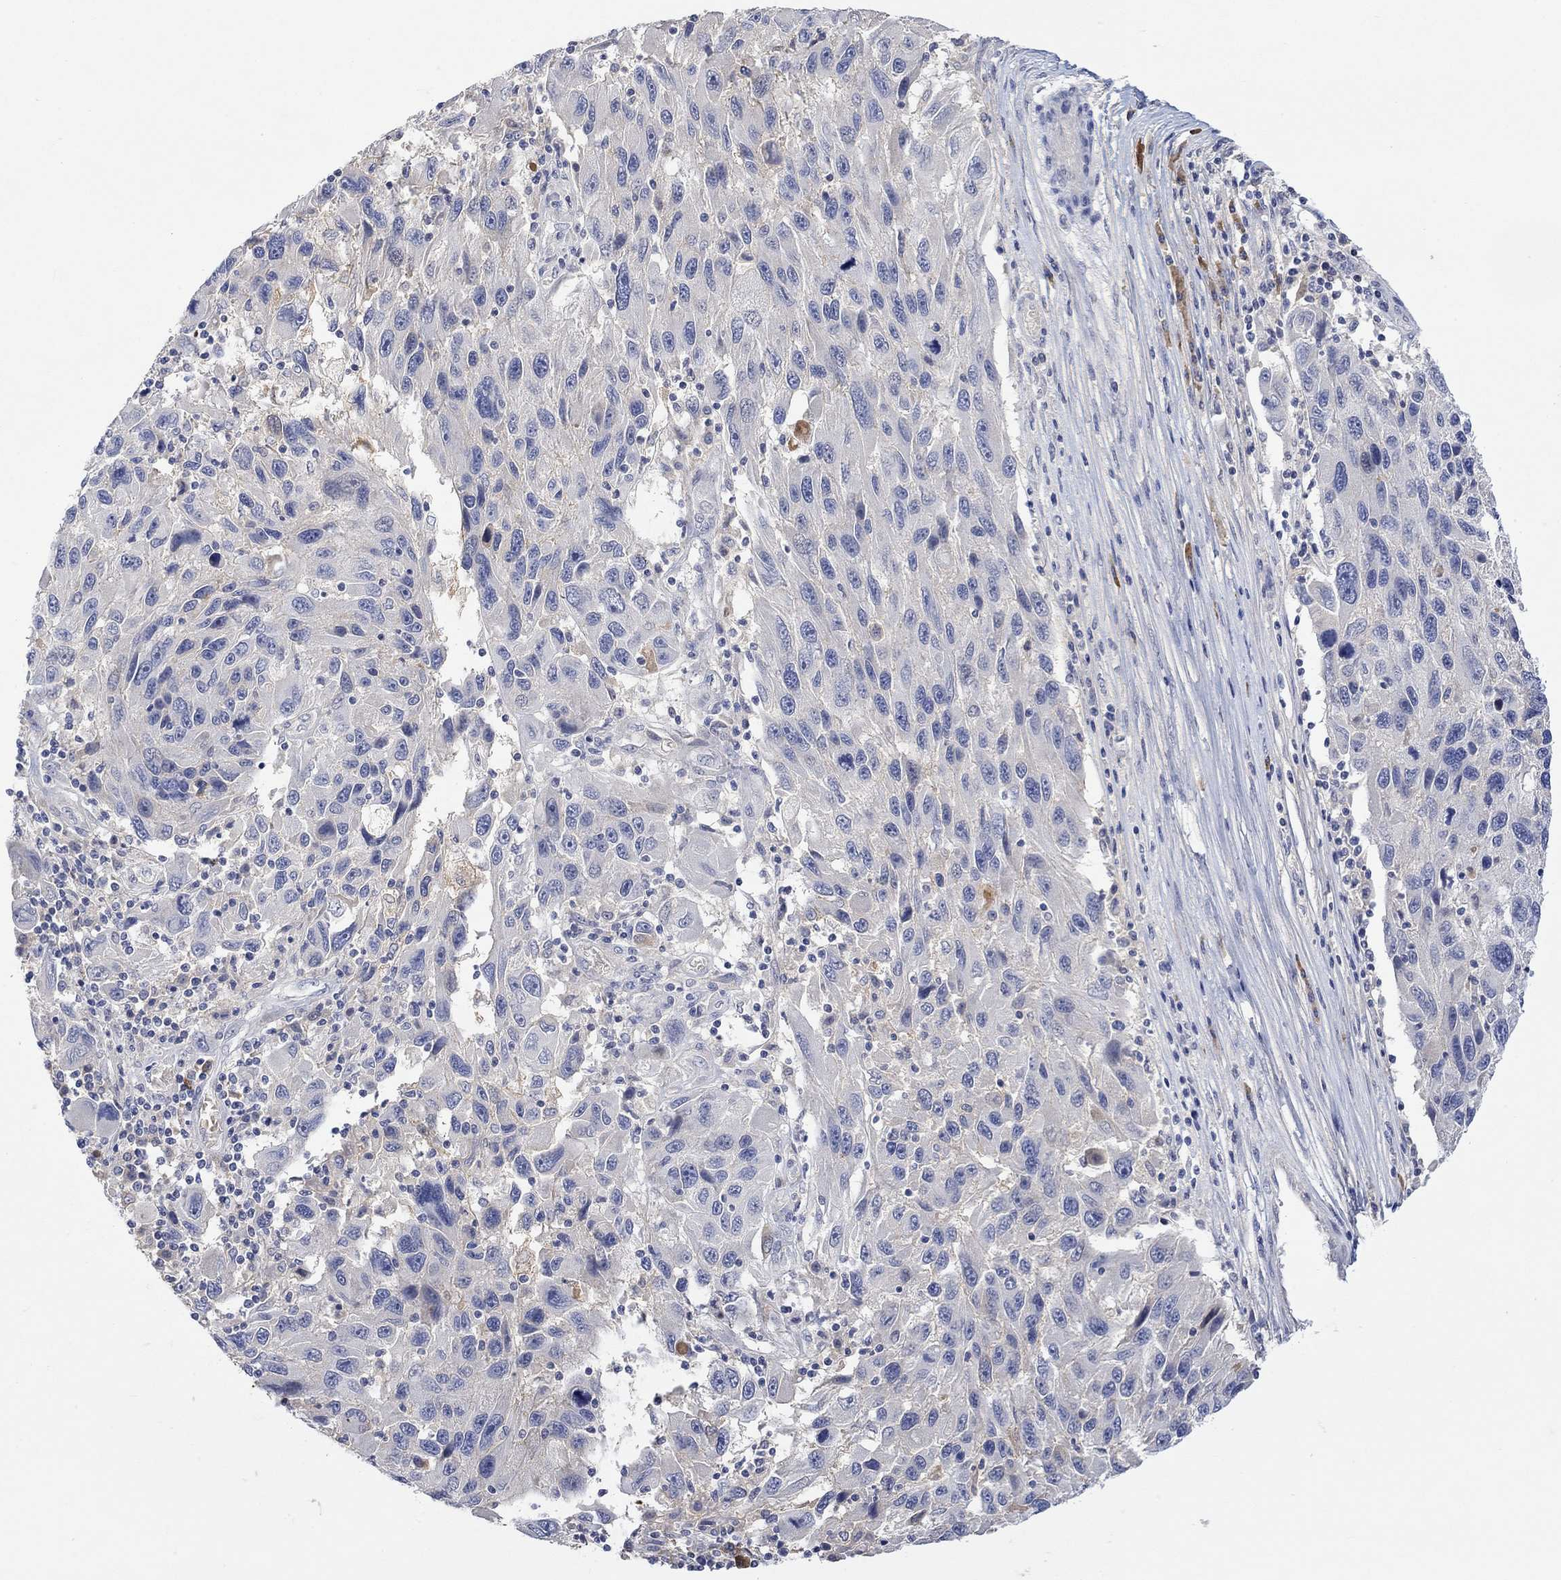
{"staining": {"intensity": "negative", "quantity": "none", "location": "none"}, "tissue": "melanoma", "cell_type": "Tumor cells", "image_type": "cancer", "snomed": [{"axis": "morphology", "description": "Malignant melanoma, NOS"}, {"axis": "topography", "description": "Skin"}], "caption": "A high-resolution image shows immunohistochemistry staining of melanoma, which reveals no significant staining in tumor cells.", "gene": "MSTN", "patient": {"sex": "male", "age": 53}}